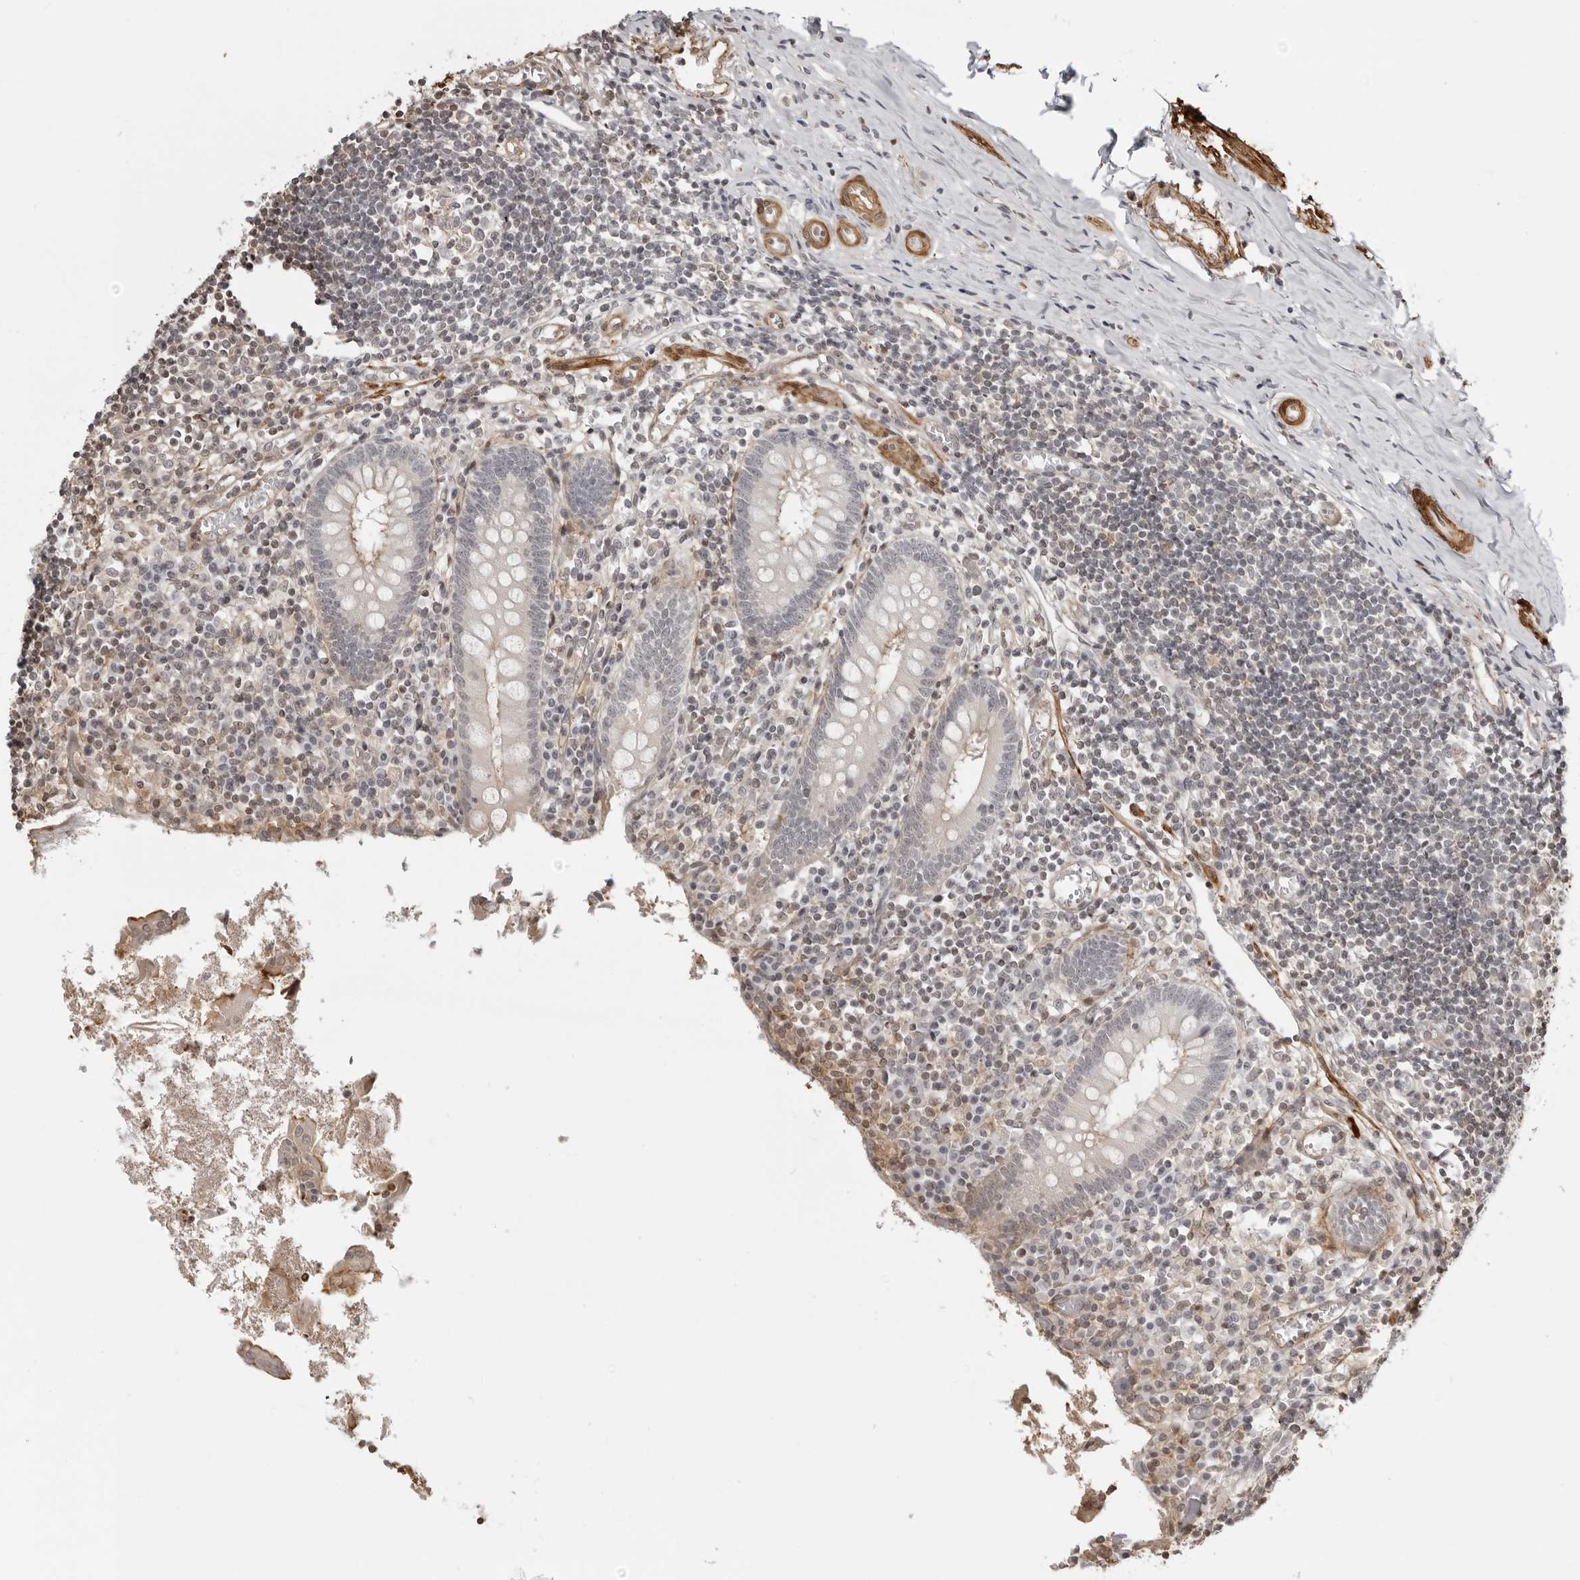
{"staining": {"intensity": "weak", "quantity": "<25%", "location": "cytoplasmic/membranous"}, "tissue": "appendix", "cell_type": "Glandular cells", "image_type": "normal", "snomed": [{"axis": "morphology", "description": "Normal tissue, NOS"}, {"axis": "topography", "description": "Appendix"}], "caption": "The histopathology image reveals no staining of glandular cells in normal appendix.", "gene": "UNK", "patient": {"sex": "female", "age": 17}}